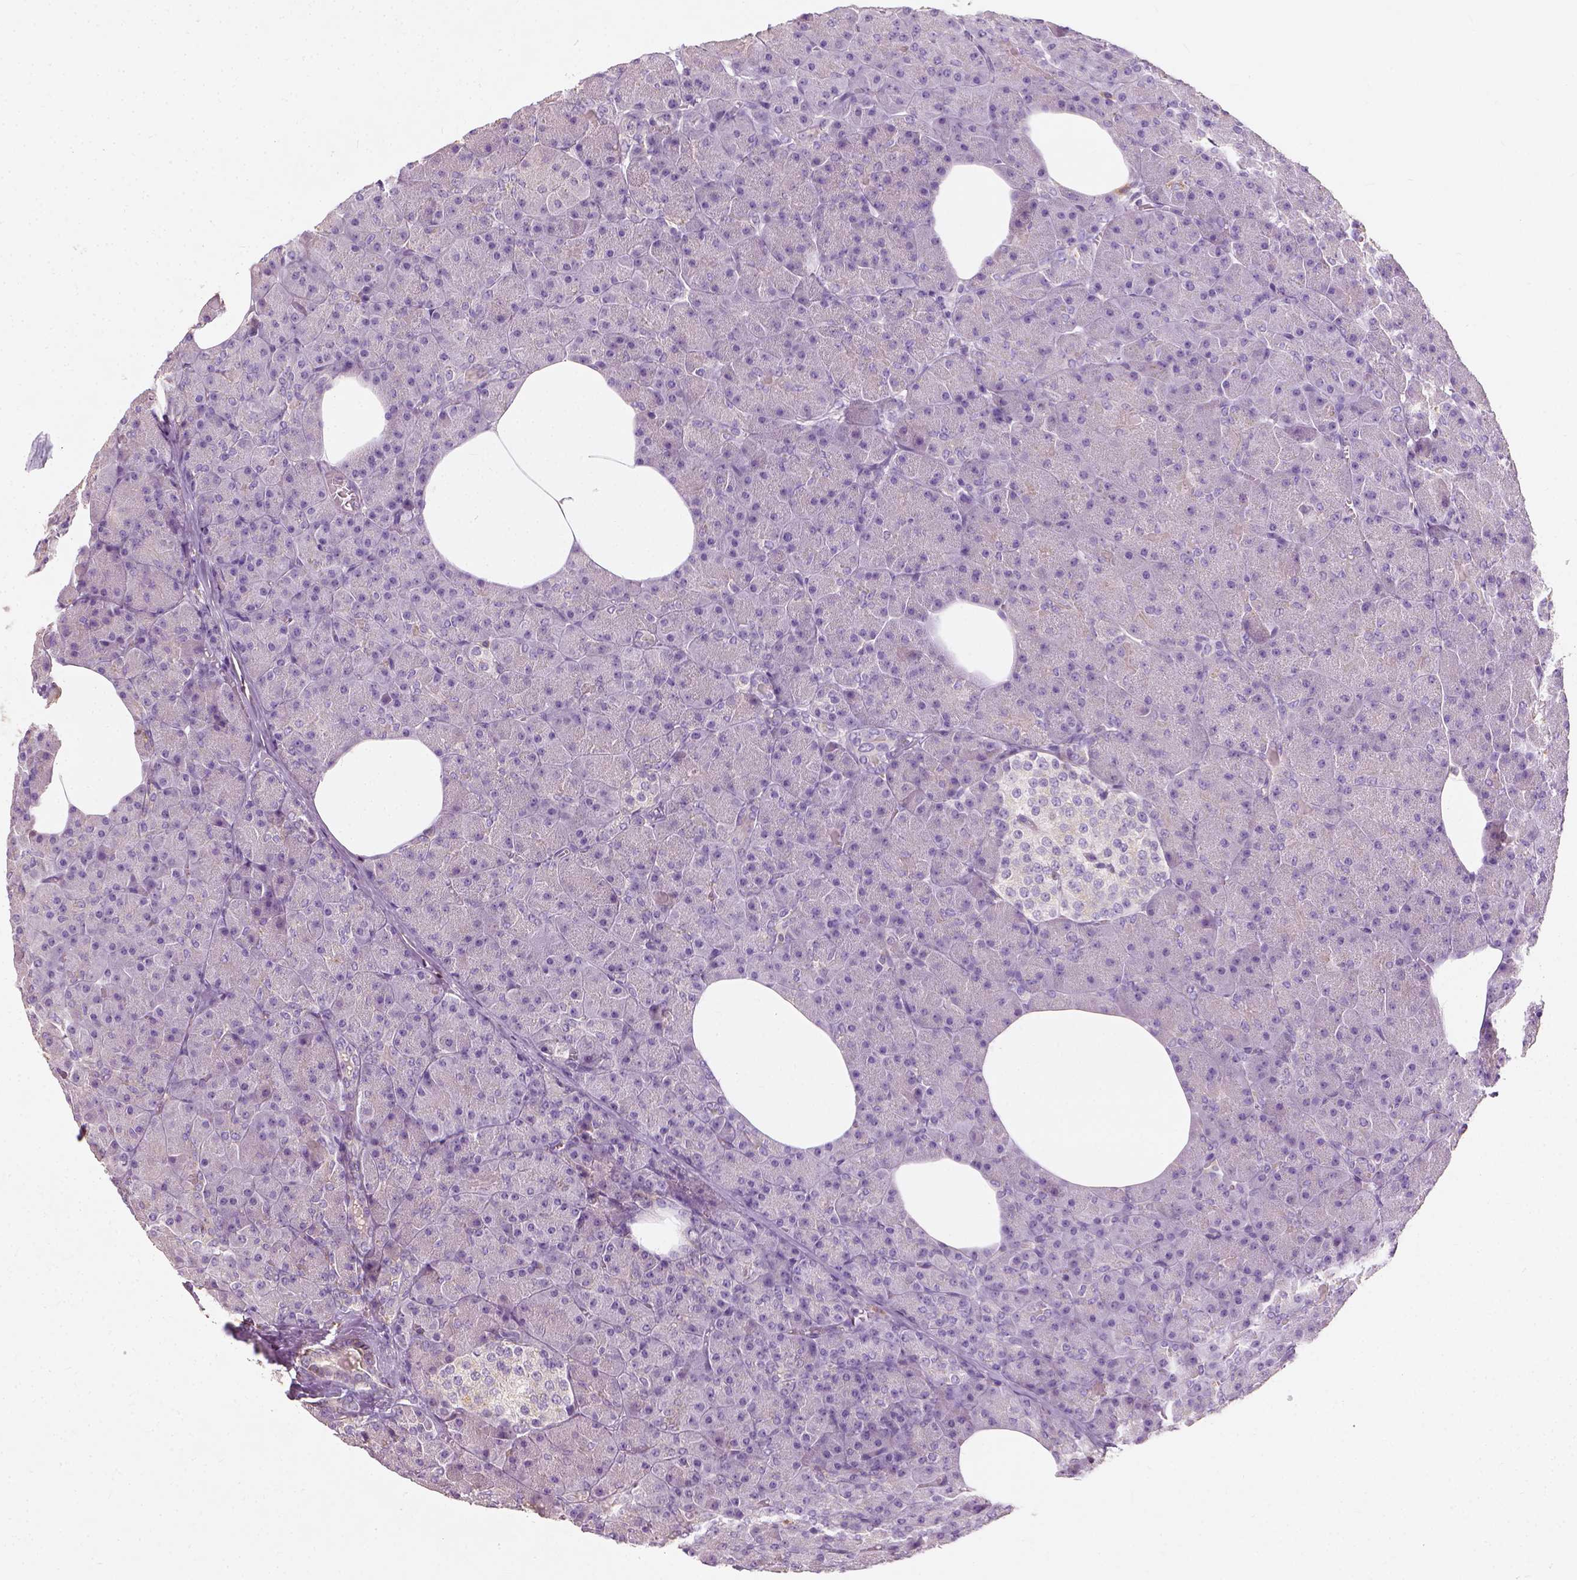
{"staining": {"intensity": "negative", "quantity": "none", "location": "none"}, "tissue": "pancreas", "cell_type": "Exocrine glandular cells", "image_type": "normal", "snomed": [{"axis": "morphology", "description": "Normal tissue, NOS"}, {"axis": "topography", "description": "Pancreas"}], "caption": "IHC of normal human pancreas displays no staining in exocrine glandular cells.", "gene": "DHCR24", "patient": {"sex": "female", "age": 45}}